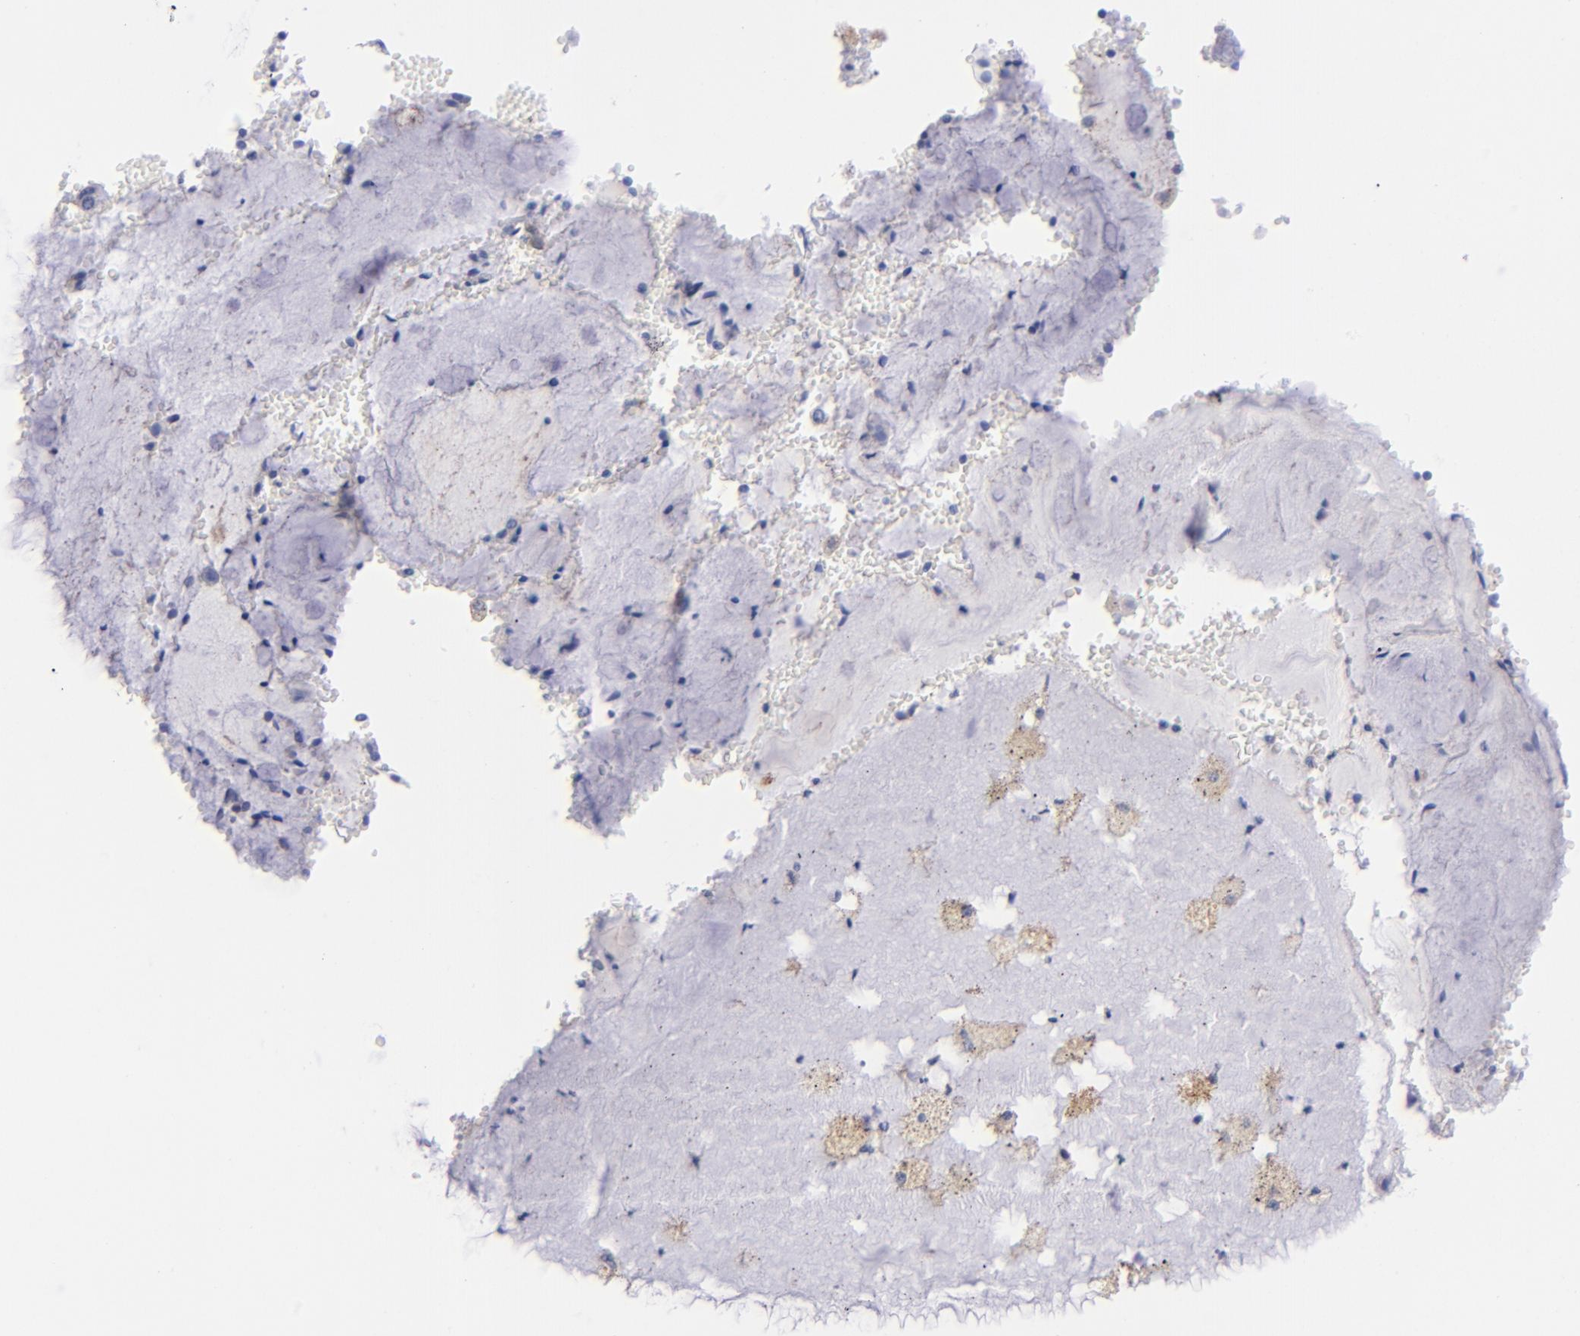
{"staining": {"intensity": "weak", "quantity": "25%-75%", "location": "cytoplasmic/membranous"}, "tissue": "bronchus", "cell_type": "Respiratory epithelial cells", "image_type": "normal", "snomed": [{"axis": "morphology", "description": "Normal tissue, NOS"}, {"axis": "topography", "description": "Bronchus"}, {"axis": "topography", "description": "Lung"}], "caption": "Bronchus stained with a brown dye demonstrates weak cytoplasmic/membranous positive expression in approximately 25%-75% of respiratory epithelial cells.", "gene": "MFGE8", "patient": {"sex": "female", "age": 56}}